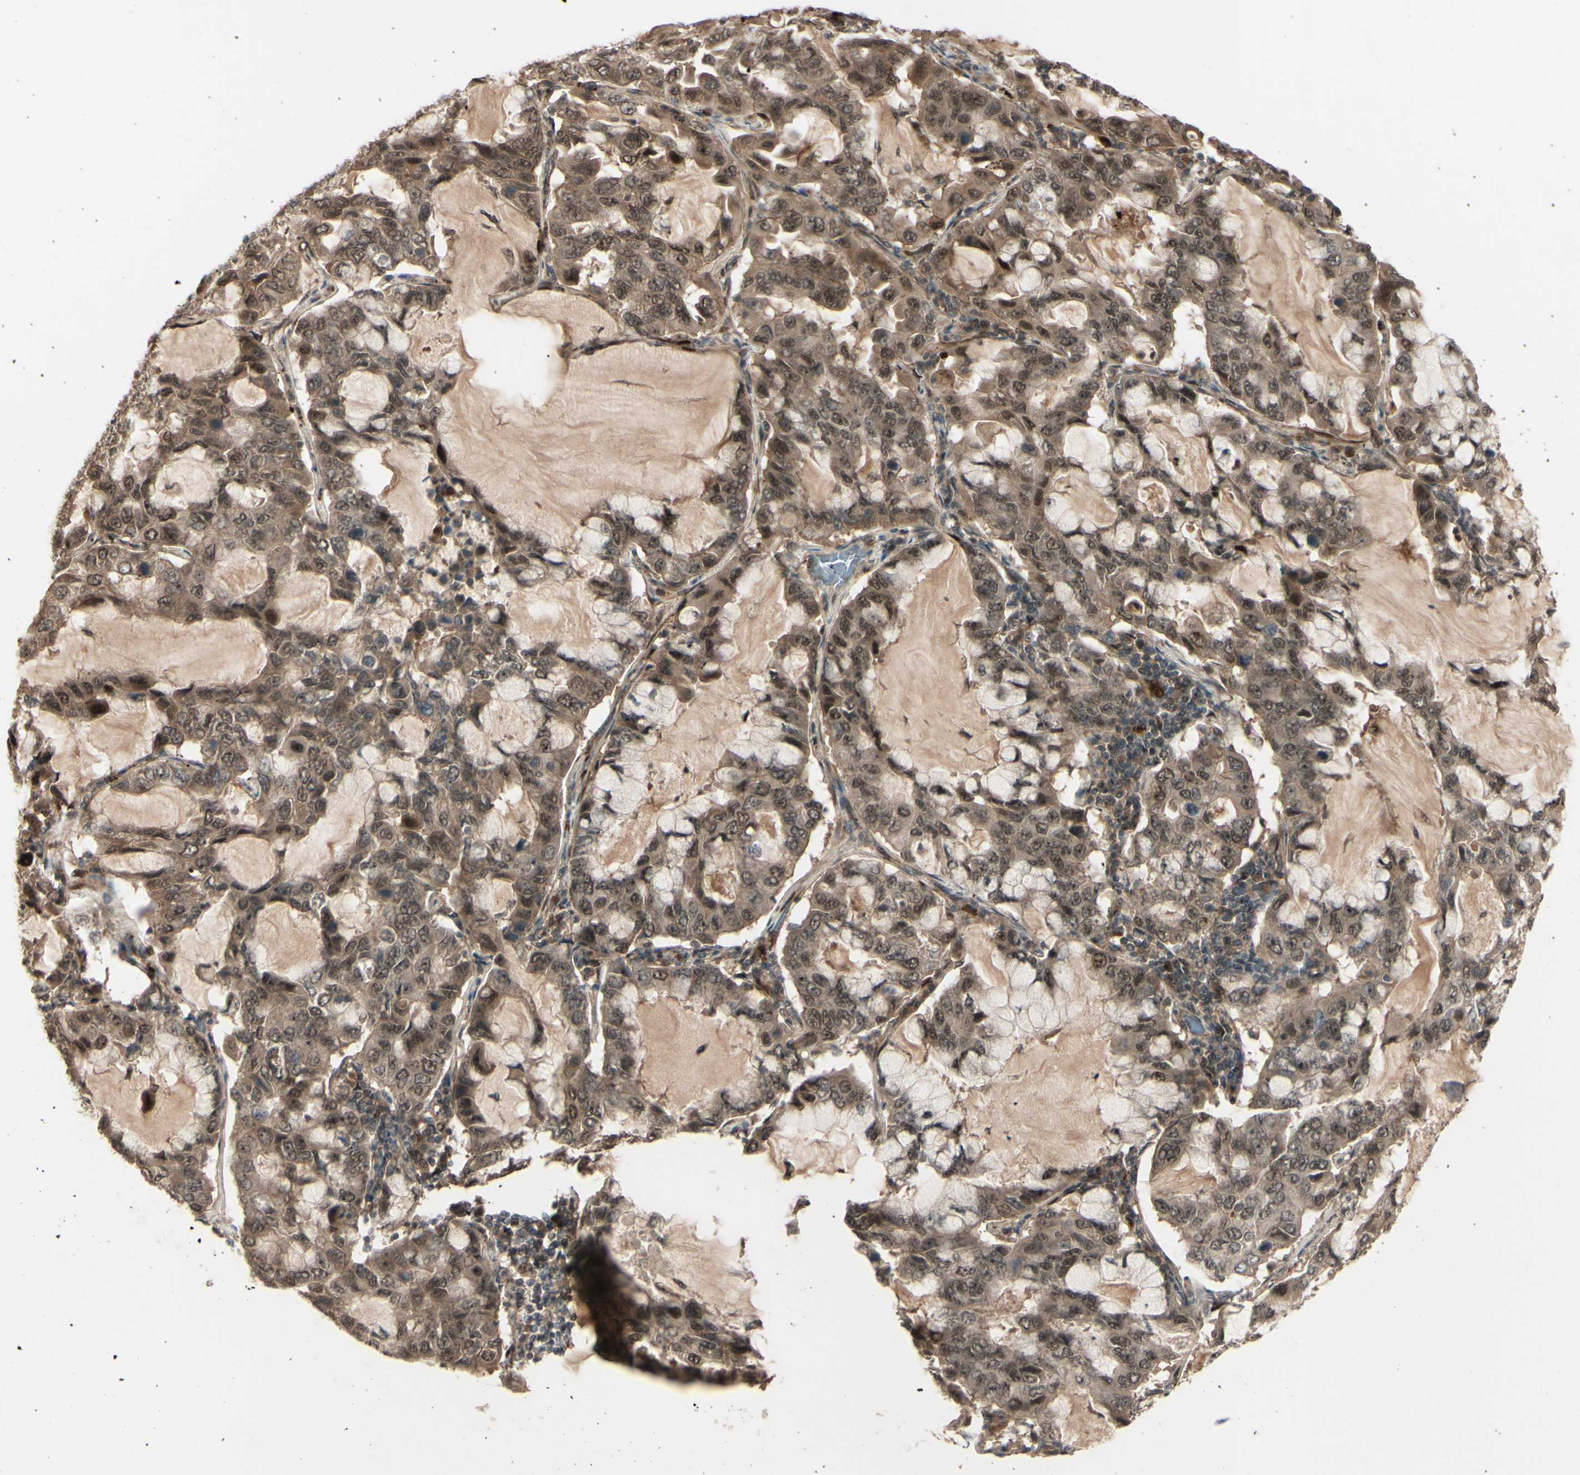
{"staining": {"intensity": "moderate", "quantity": ">75%", "location": "cytoplasmic/membranous,nuclear"}, "tissue": "lung cancer", "cell_type": "Tumor cells", "image_type": "cancer", "snomed": [{"axis": "morphology", "description": "Adenocarcinoma, NOS"}, {"axis": "topography", "description": "Lung"}], "caption": "A histopathology image of lung cancer (adenocarcinoma) stained for a protein displays moderate cytoplasmic/membranous and nuclear brown staining in tumor cells. The staining is performed using DAB brown chromogen to label protein expression. The nuclei are counter-stained blue using hematoxylin.", "gene": "MLF2", "patient": {"sex": "male", "age": 64}}